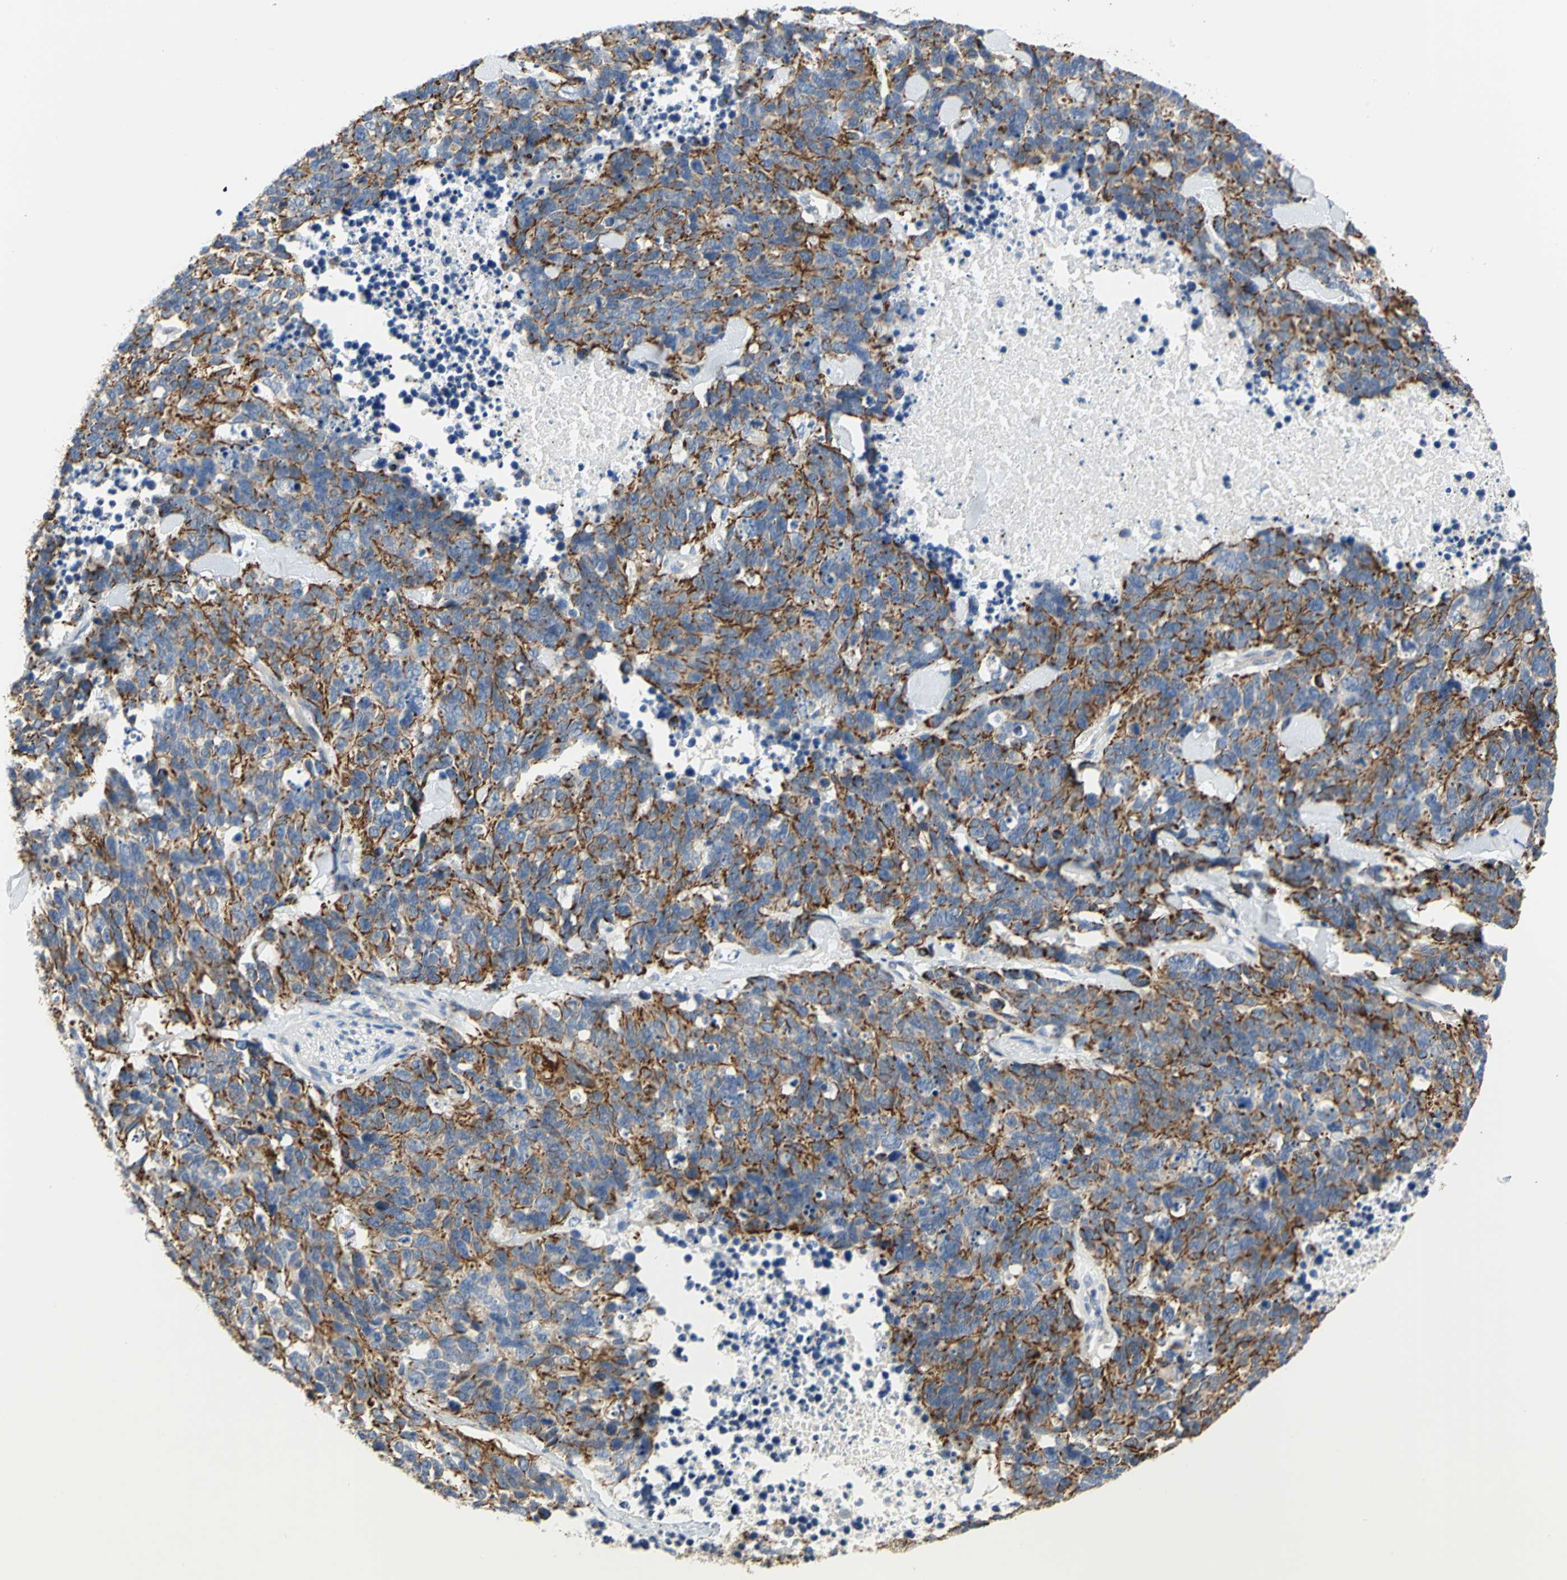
{"staining": {"intensity": "strong", "quantity": "25%-75%", "location": "cytoplasmic/membranous"}, "tissue": "lung cancer", "cell_type": "Tumor cells", "image_type": "cancer", "snomed": [{"axis": "morphology", "description": "Neoplasm, malignant, NOS"}, {"axis": "topography", "description": "Lung"}], "caption": "Immunohistochemical staining of human lung cancer shows strong cytoplasmic/membranous protein staining in about 25%-75% of tumor cells.", "gene": "HTR1F", "patient": {"sex": "female", "age": 58}}